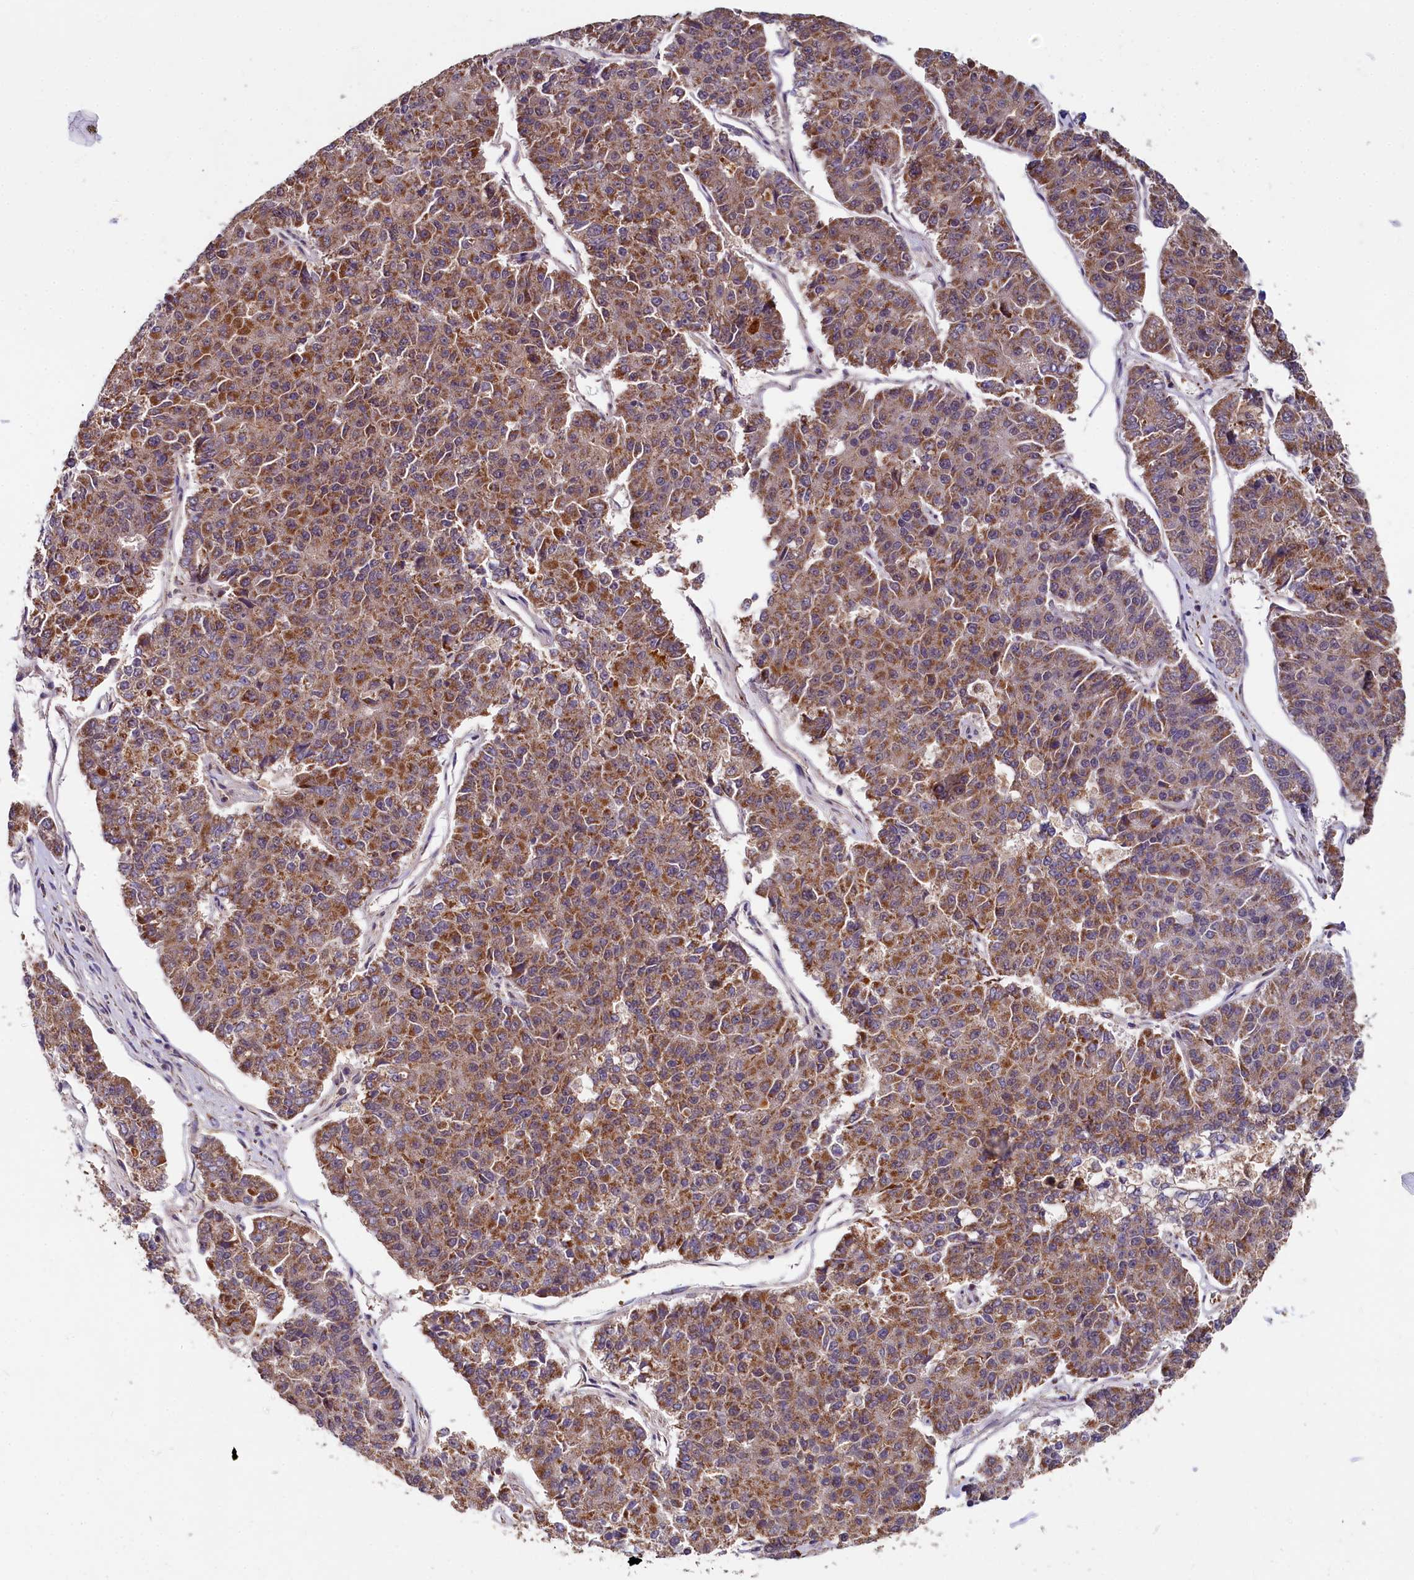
{"staining": {"intensity": "strong", "quantity": ">75%", "location": "cytoplasmic/membranous"}, "tissue": "pancreatic cancer", "cell_type": "Tumor cells", "image_type": "cancer", "snomed": [{"axis": "morphology", "description": "Adenocarcinoma, NOS"}, {"axis": "topography", "description": "Pancreas"}], "caption": "High-magnification brightfield microscopy of pancreatic cancer stained with DAB (3,3'-diaminobenzidine) (brown) and counterstained with hematoxylin (blue). tumor cells exhibit strong cytoplasmic/membranous staining is identified in approximately>75% of cells.", "gene": "SPRYD3", "patient": {"sex": "male", "age": 50}}